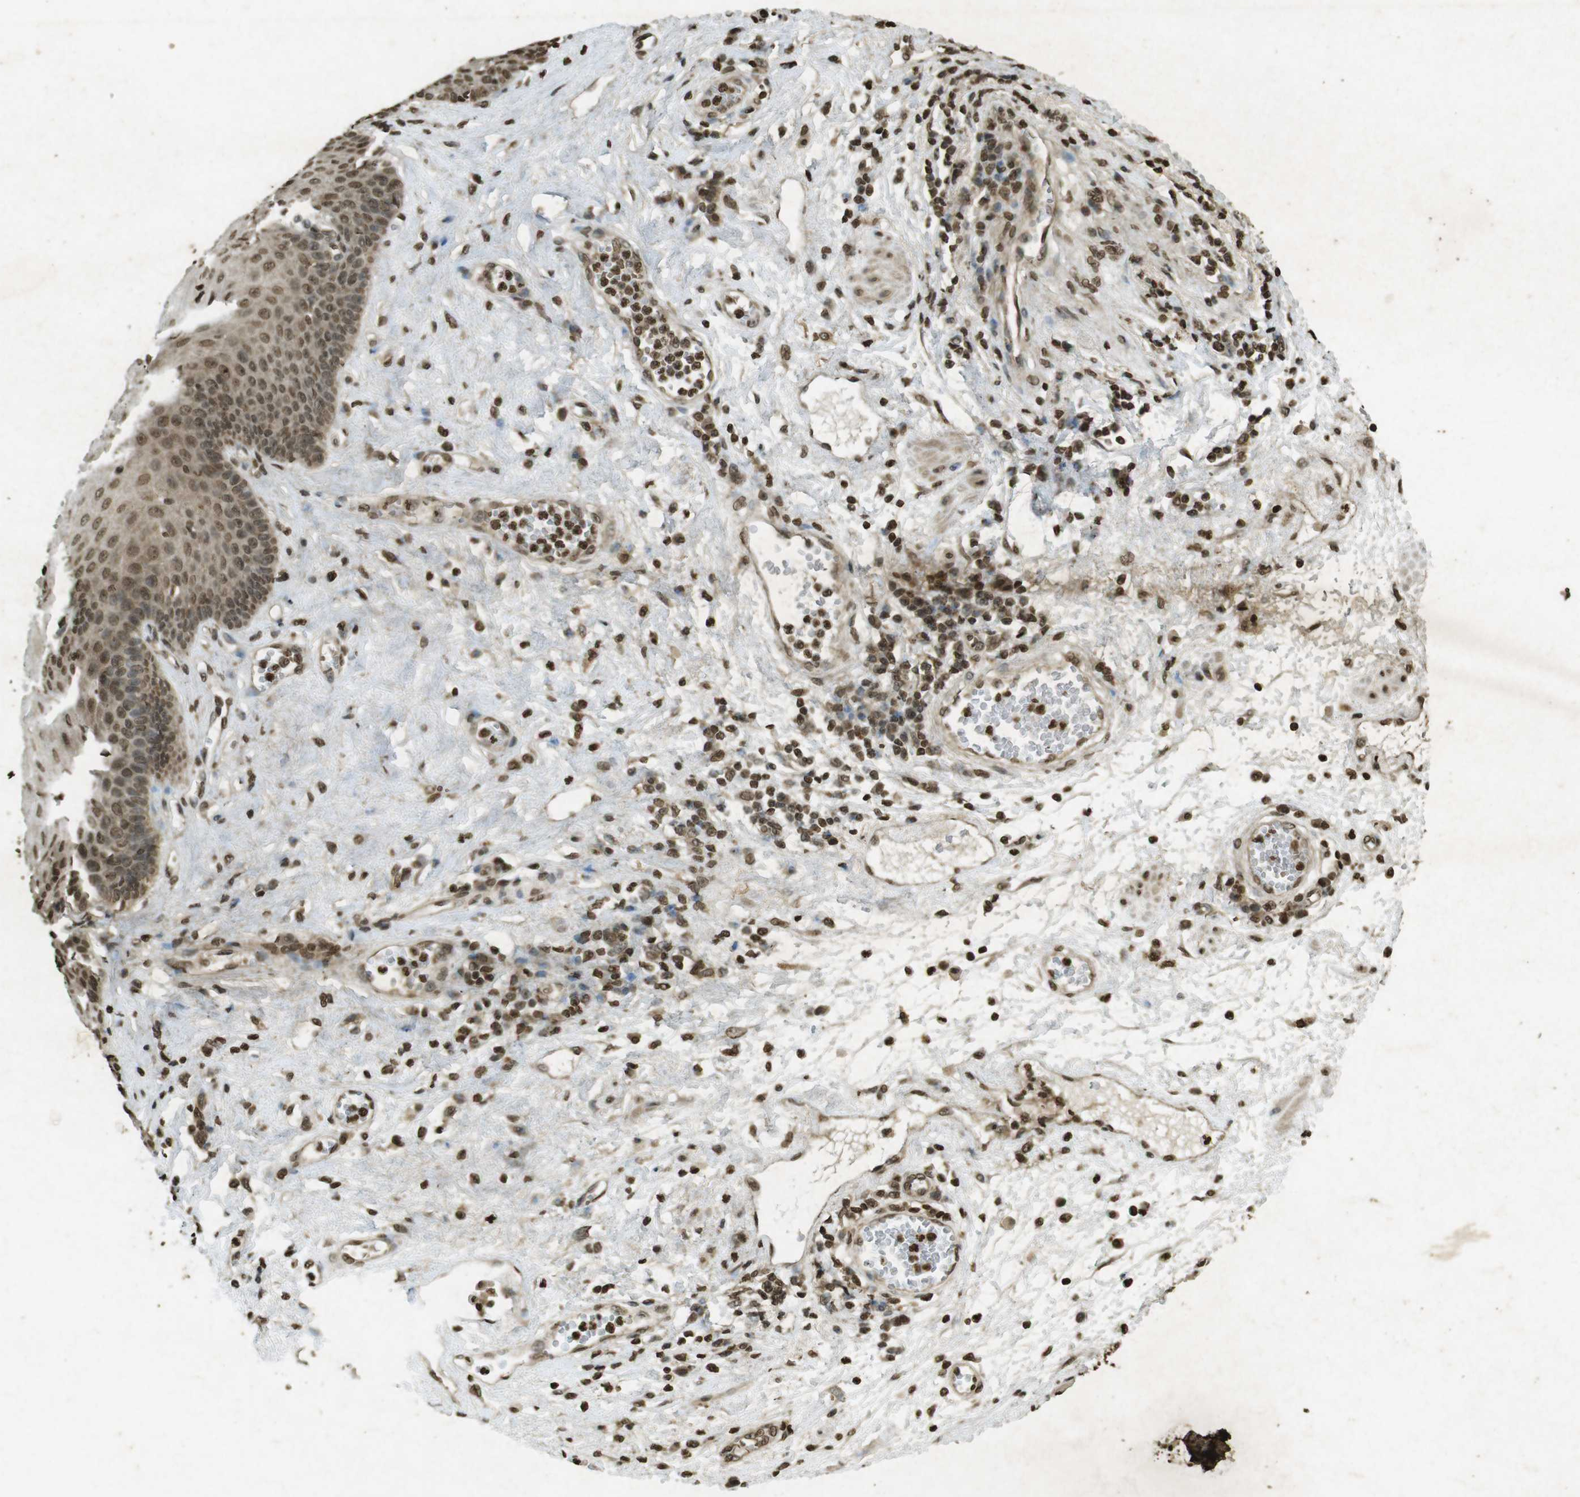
{"staining": {"intensity": "moderate", "quantity": ">75%", "location": "cytoplasmic/membranous,nuclear"}, "tissue": "esophagus", "cell_type": "Squamous epithelial cells", "image_type": "normal", "snomed": [{"axis": "morphology", "description": "Normal tissue, NOS"}, {"axis": "morphology", "description": "Squamous cell carcinoma, NOS"}, {"axis": "topography", "description": "Esophagus"}], "caption": "Protein staining reveals moderate cytoplasmic/membranous,nuclear positivity in approximately >75% of squamous epithelial cells in unremarkable esophagus. (Brightfield microscopy of DAB IHC at high magnification).", "gene": "ORC4", "patient": {"sex": "male", "age": 65}}